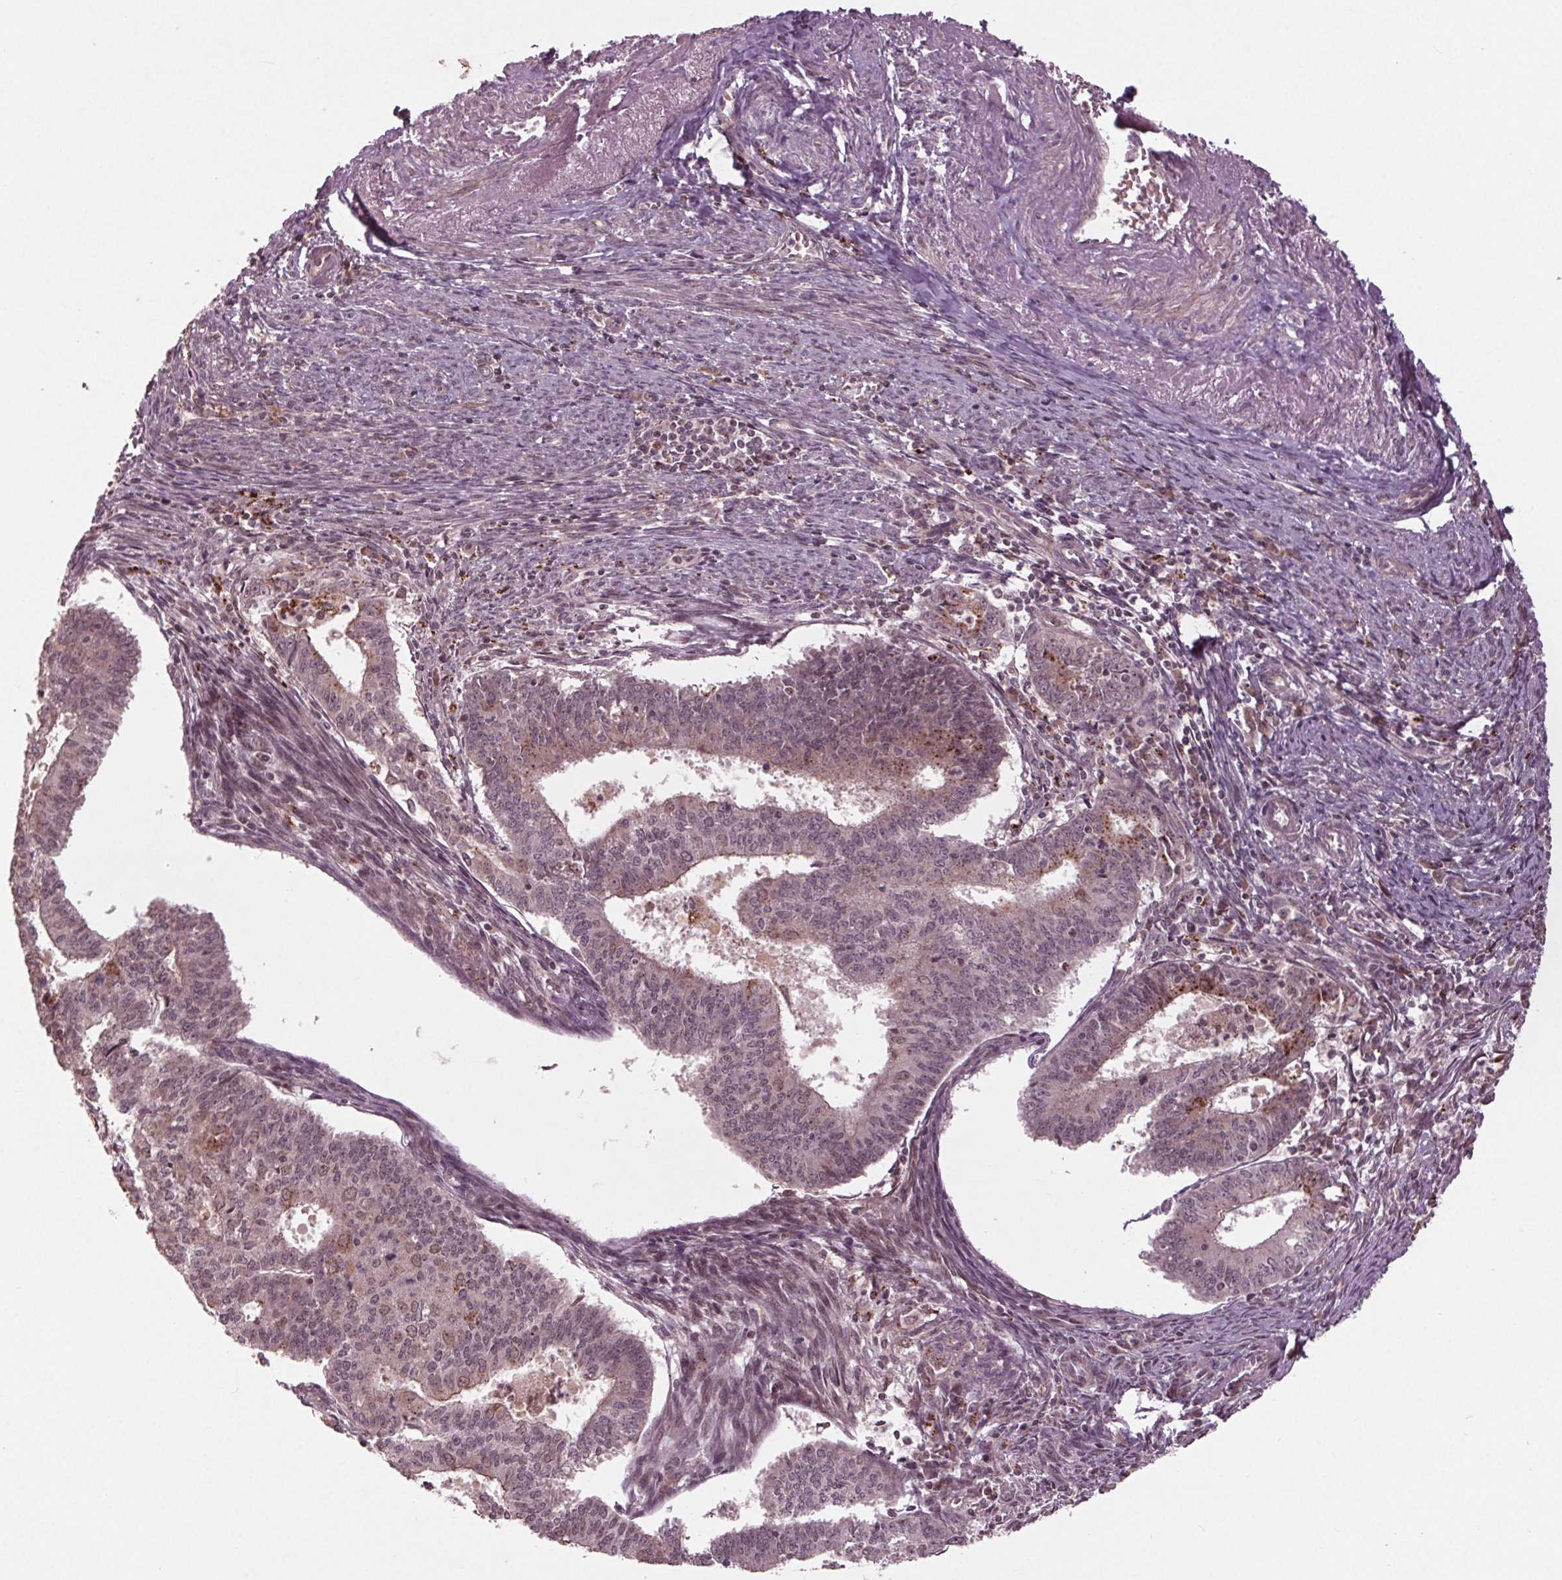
{"staining": {"intensity": "weak", "quantity": "<25%", "location": "nuclear"}, "tissue": "endometrial cancer", "cell_type": "Tumor cells", "image_type": "cancer", "snomed": [{"axis": "morphology", "description": "Adenocarcinoma, NOS"}, {"axis": "topography", "description": "Endometrium"}], "caption": "There is no significant expression in tumor cells of adenocarcinoma (endometrial).", "gene": "CDKL4", "patient": {"sex": "female", "age": 61}}